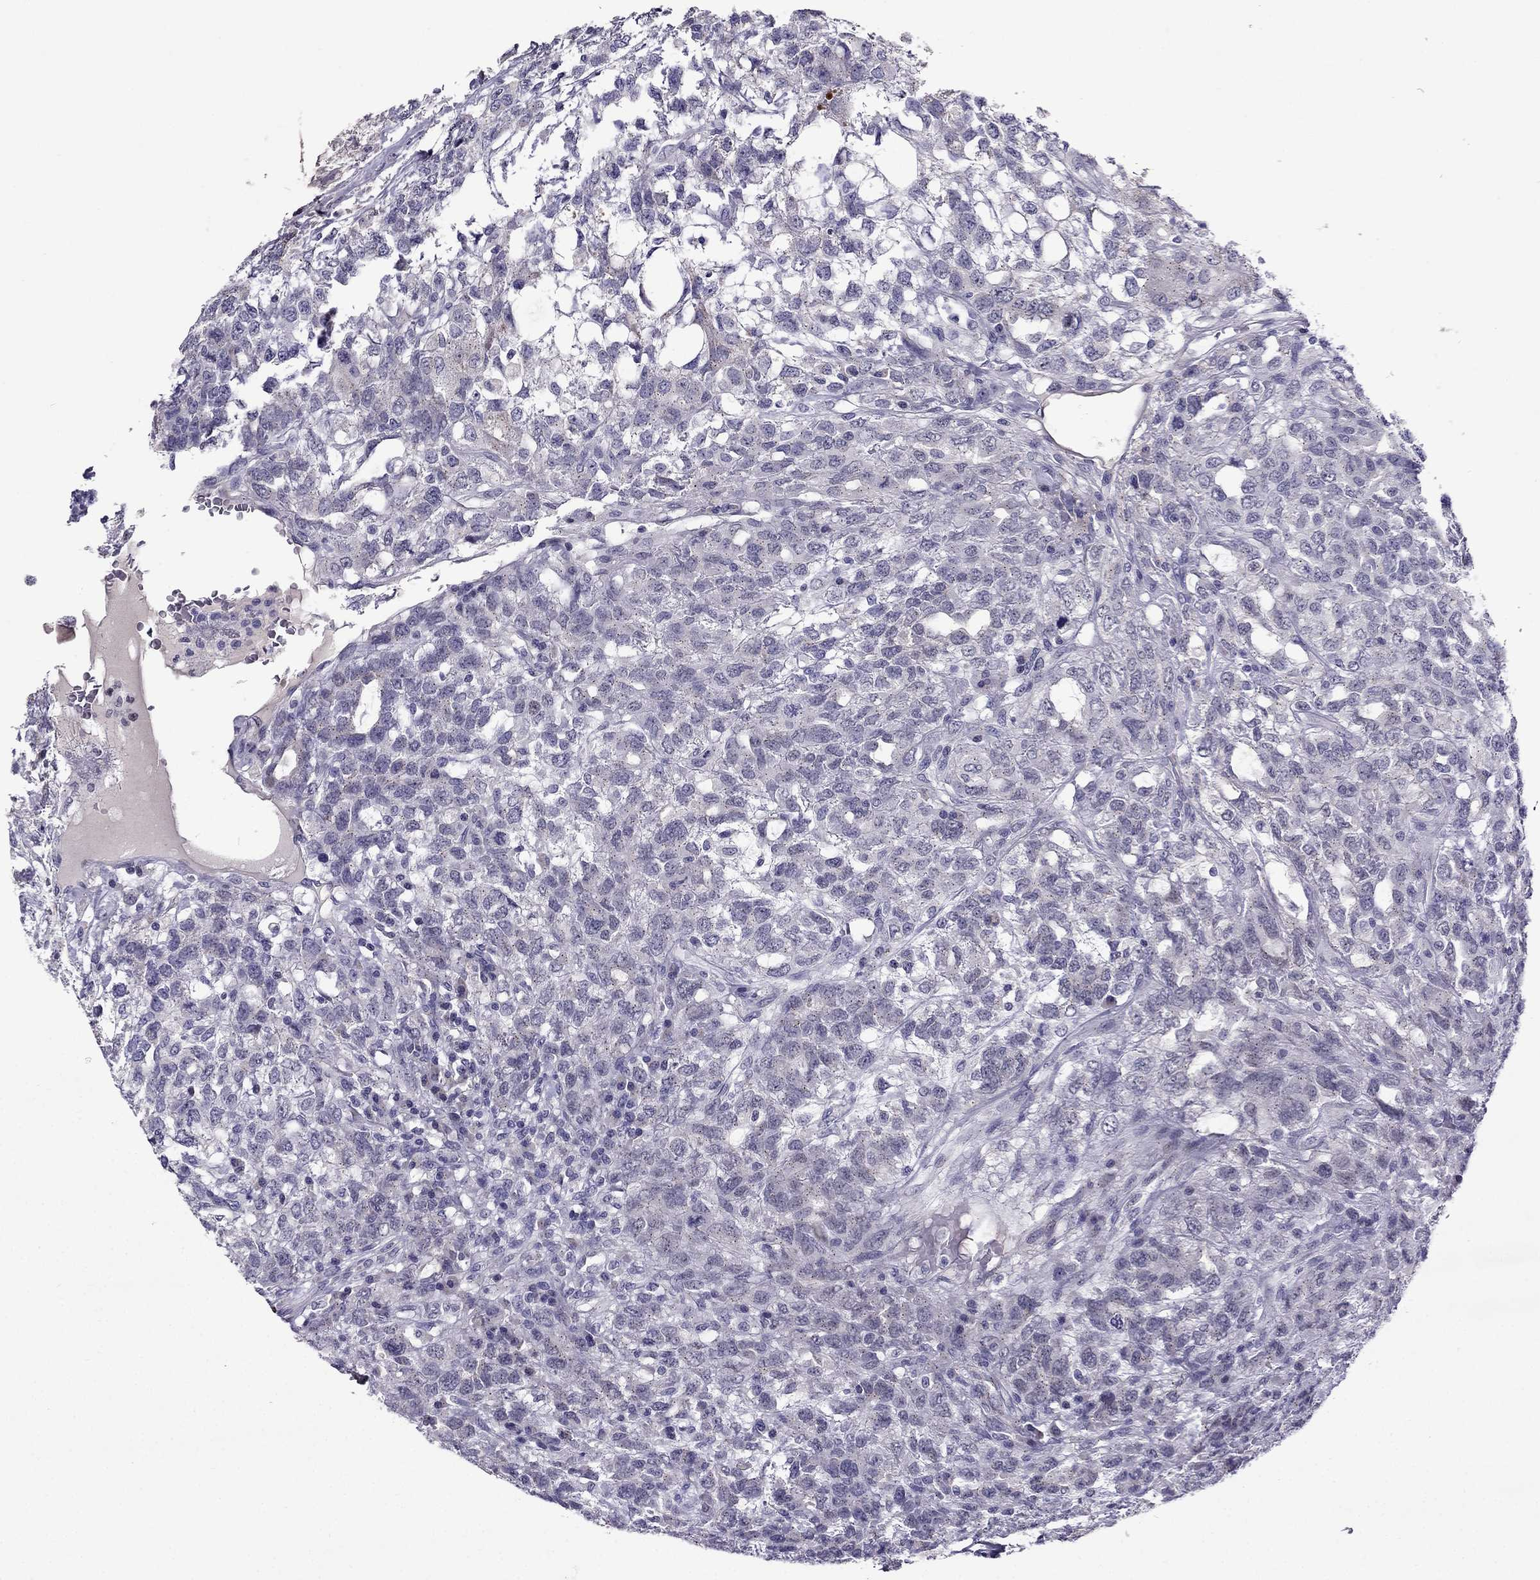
{"staining": {"intensity": "negative", "quantity": "none", "location": "none"}, "tissue": "testis cancer", "cell_type": "Tumor cells", "image_type": "cancer", "snomed": [{"axis": "morphology", "description": "Seminoma, NOS"}, {"axis": "topography", "description": "Testis"}], "caption": "A high-resolution image shows immunohistochemistry (IHC) staining of testis seminoma, which displays no significant staining in tumor cells.", "gene": "MYBPH", "patient": {"sex": "male", "age": 52}}